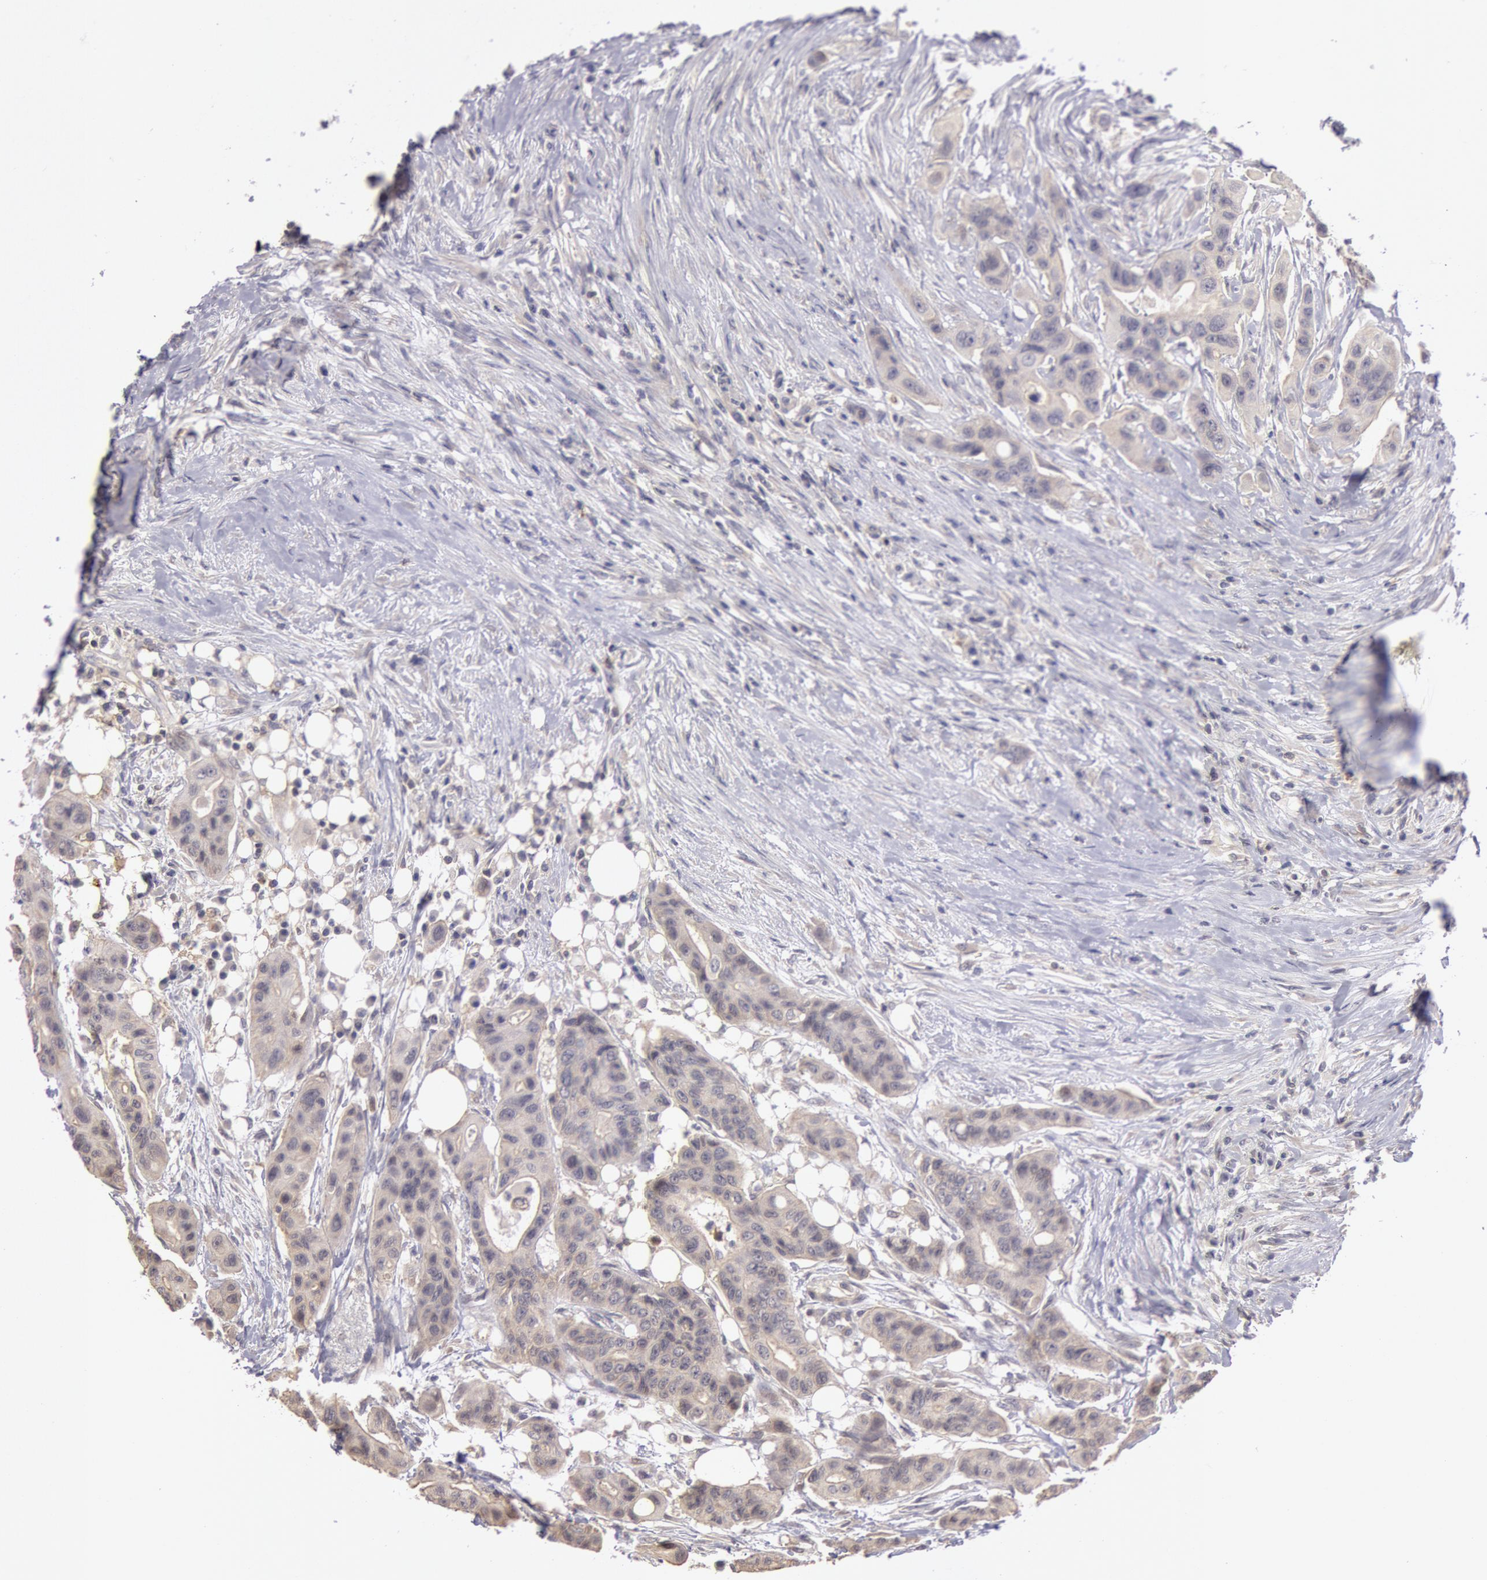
{"staining": {"intensity": "weak", "quantity": ">75%", "location": "cytoplasmic/membranous"}, "tissue": "colorectal cancer", "cell_type": "Tumor cells", "image_type": "cancer", "snomed": [{"axis": "morphology", "description": "Adenocarcinoma, NOS"}, {"axis": "topography", "description": "Colon"}], "caption": "Immunohistochemistry (IHC) (DAB (3,3'-diaminobenzidine)) staining of human colorectal adenocarcinoma reveals weak cytoplasmic/membranous protein expression in about >75% of tumor cells. (DAB IHC with brightfield microscopy, high magnification).", "gene": "NMT2", "patient": {"sex": "female", "age": 70}}